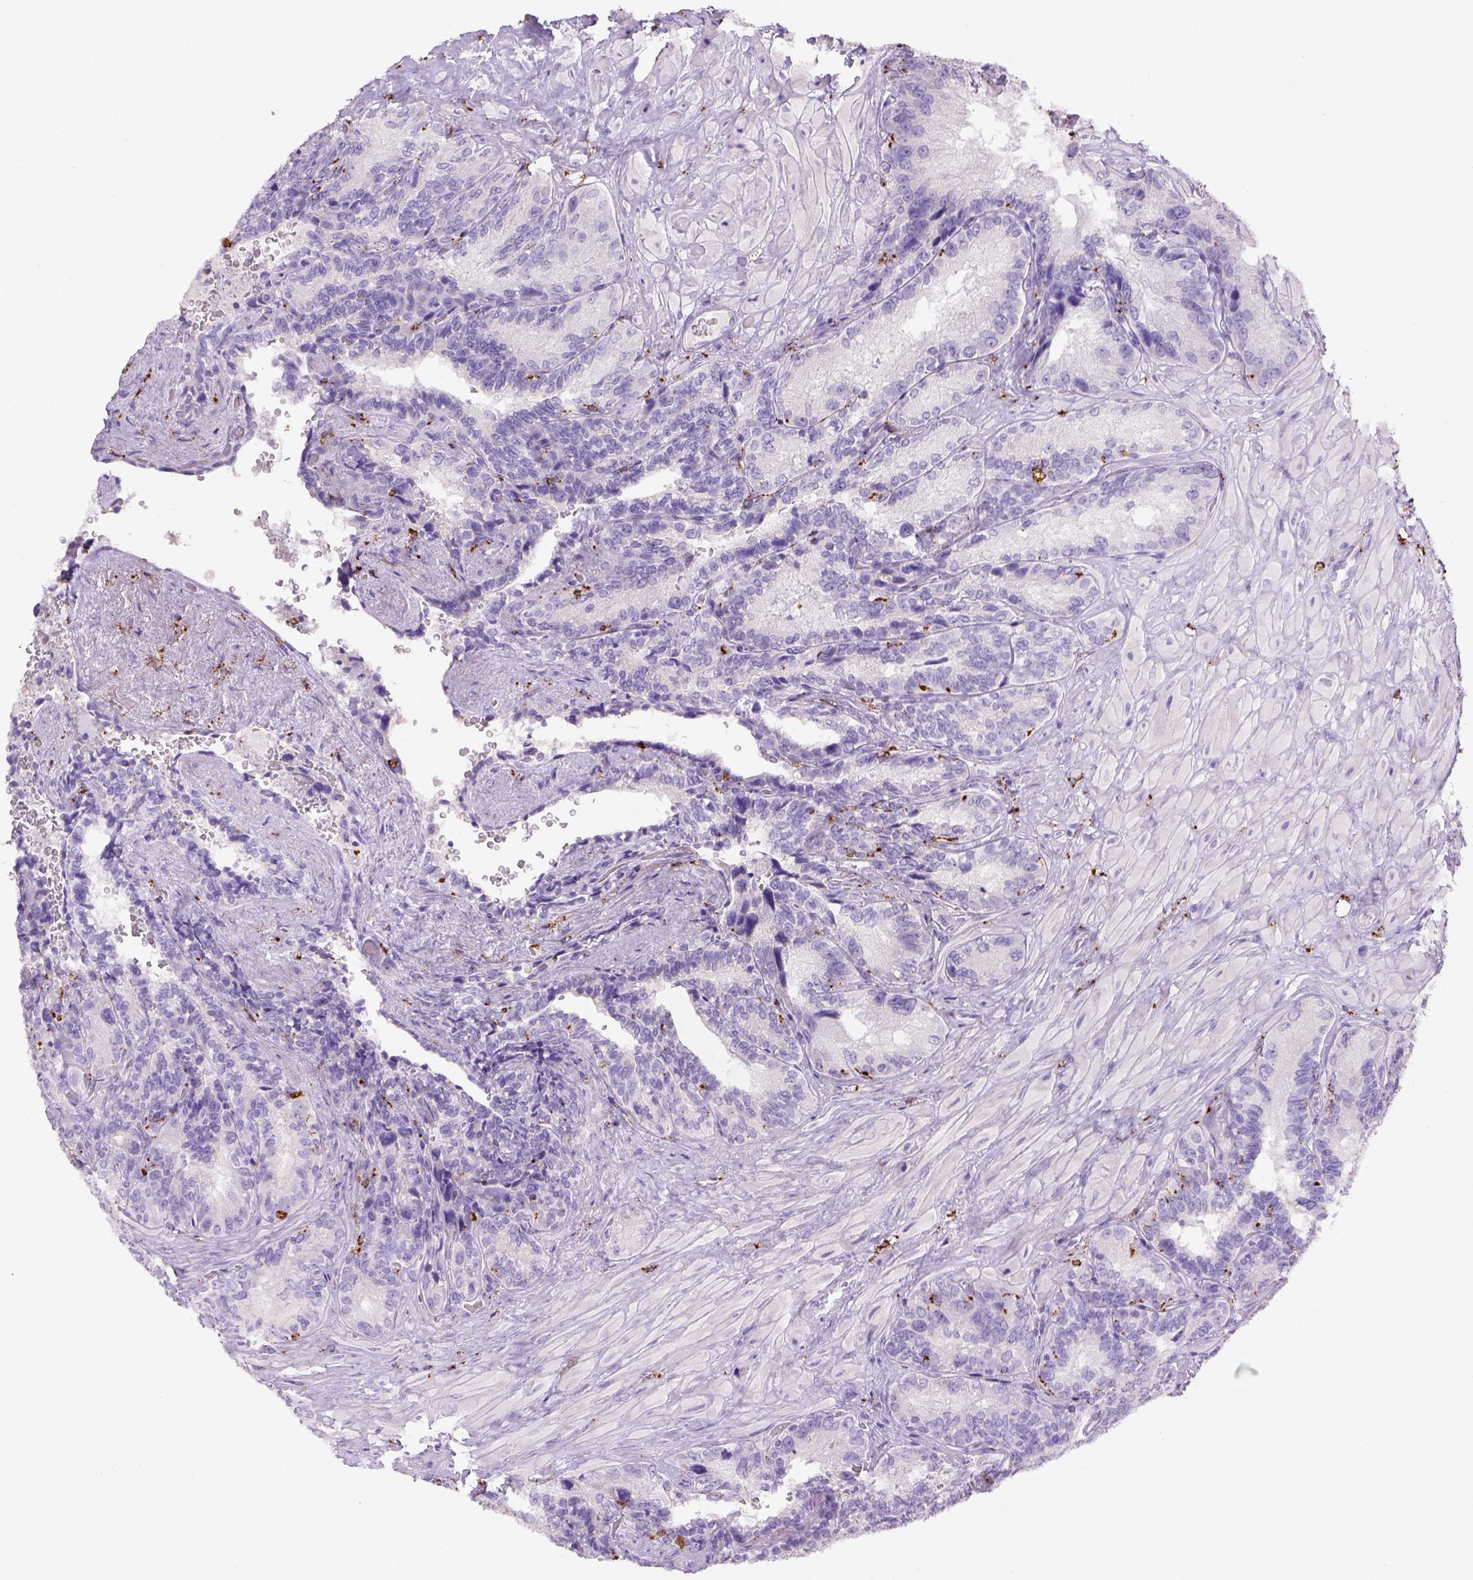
{"staining": {"intensity": "negative", "quantity": "none", "location": "none"}, "tissue": "seminal vesicle", "cell_type": "Glandular cells", "image_type": "normal", "snomed": [{"axis": "morphology", "description": "Normal tissue, NOS"}, {"axis": "topography", "description": "Seminal veicle"}], "caption": "Immunohistochemistry micrograph of benign human seminal vesicle stained for a protein (brown), which shows no expression in glandular cells. Nuclei are stained in blue.", "gene": "CD68", "patient": {"sex": "male", "age": 69}}